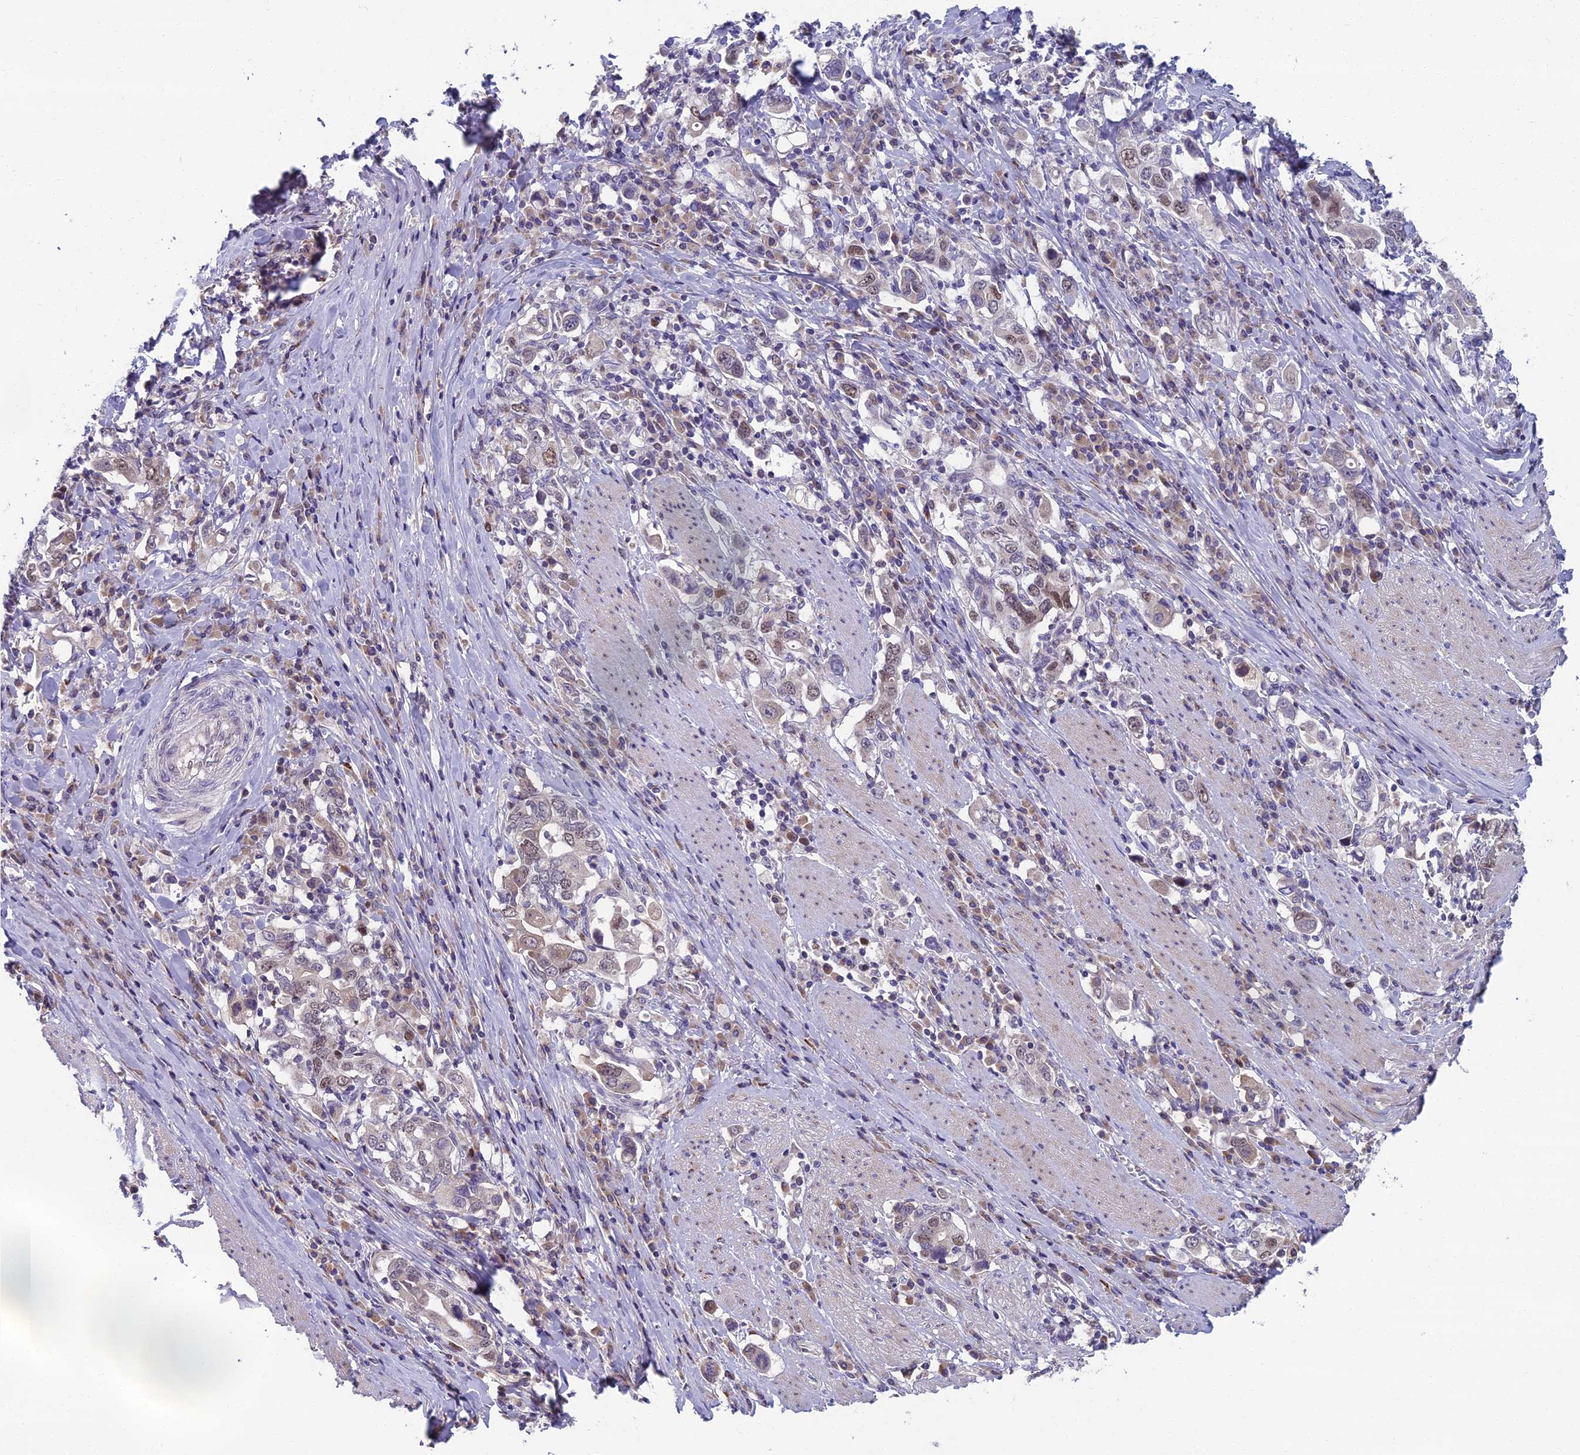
{"staining": {"intensity": "moderate", "quantity": "<25%", "location": "nuclear"}, "tissue": "stomach cancer", "cell_type": "Tumor cells", "image_type": "cancer", "snomed": [{"axis": "morphology", "description": "Adenocarcinoma, NOS"}, {"axis": "topography", "description": "Stomach, upper"}, {"axis": "topography", "description": "Stomach"}], "caption": "High-power microscopy captured an immunohistochemistry photomicrograph of adenocarcinoma (stomach), revealing moderate nuclear expression in approximately <25% of tumor cells.", "gene": "LIG1", "patient": {"sex": "male", "age": 62}}